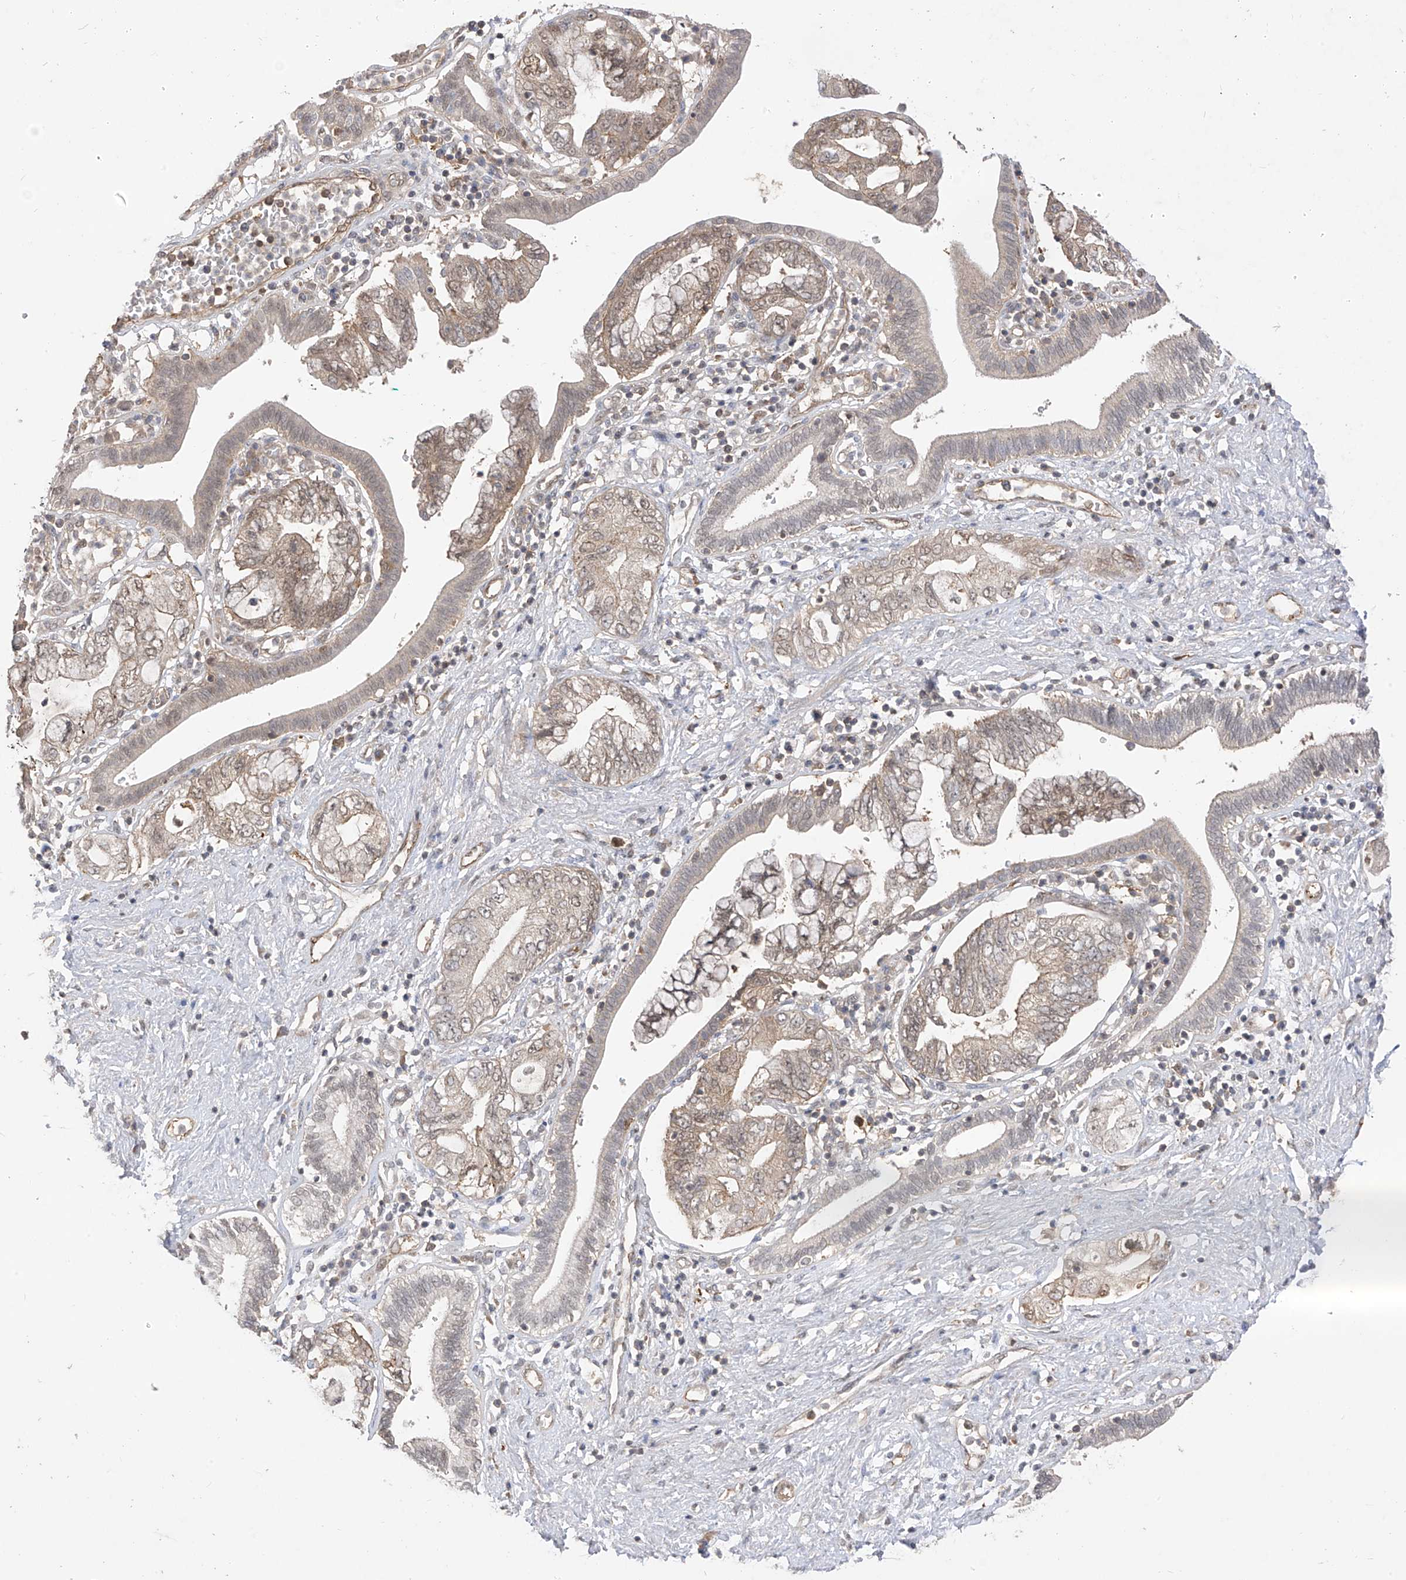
{"staining": {"intensity": "weak", "quantity": "<25%", "location": "cytoplasmic/membranous"}, "tissue": "pancreatic cancer", "cell_type": "Tumor cells", "image_type": "cancer", "snomed": [{"axis": "morphology", "description": "Adenocarcinoma, NOS"}, {"axis": "topography", "description": "Pancreas"}], "caption": "Histopathology image shows no significant protein positivity in tumor cells of adenocarcinoma (pancreatic).", "gene": "MRTFA", "patient": {"sex": "female", "age": 73}}